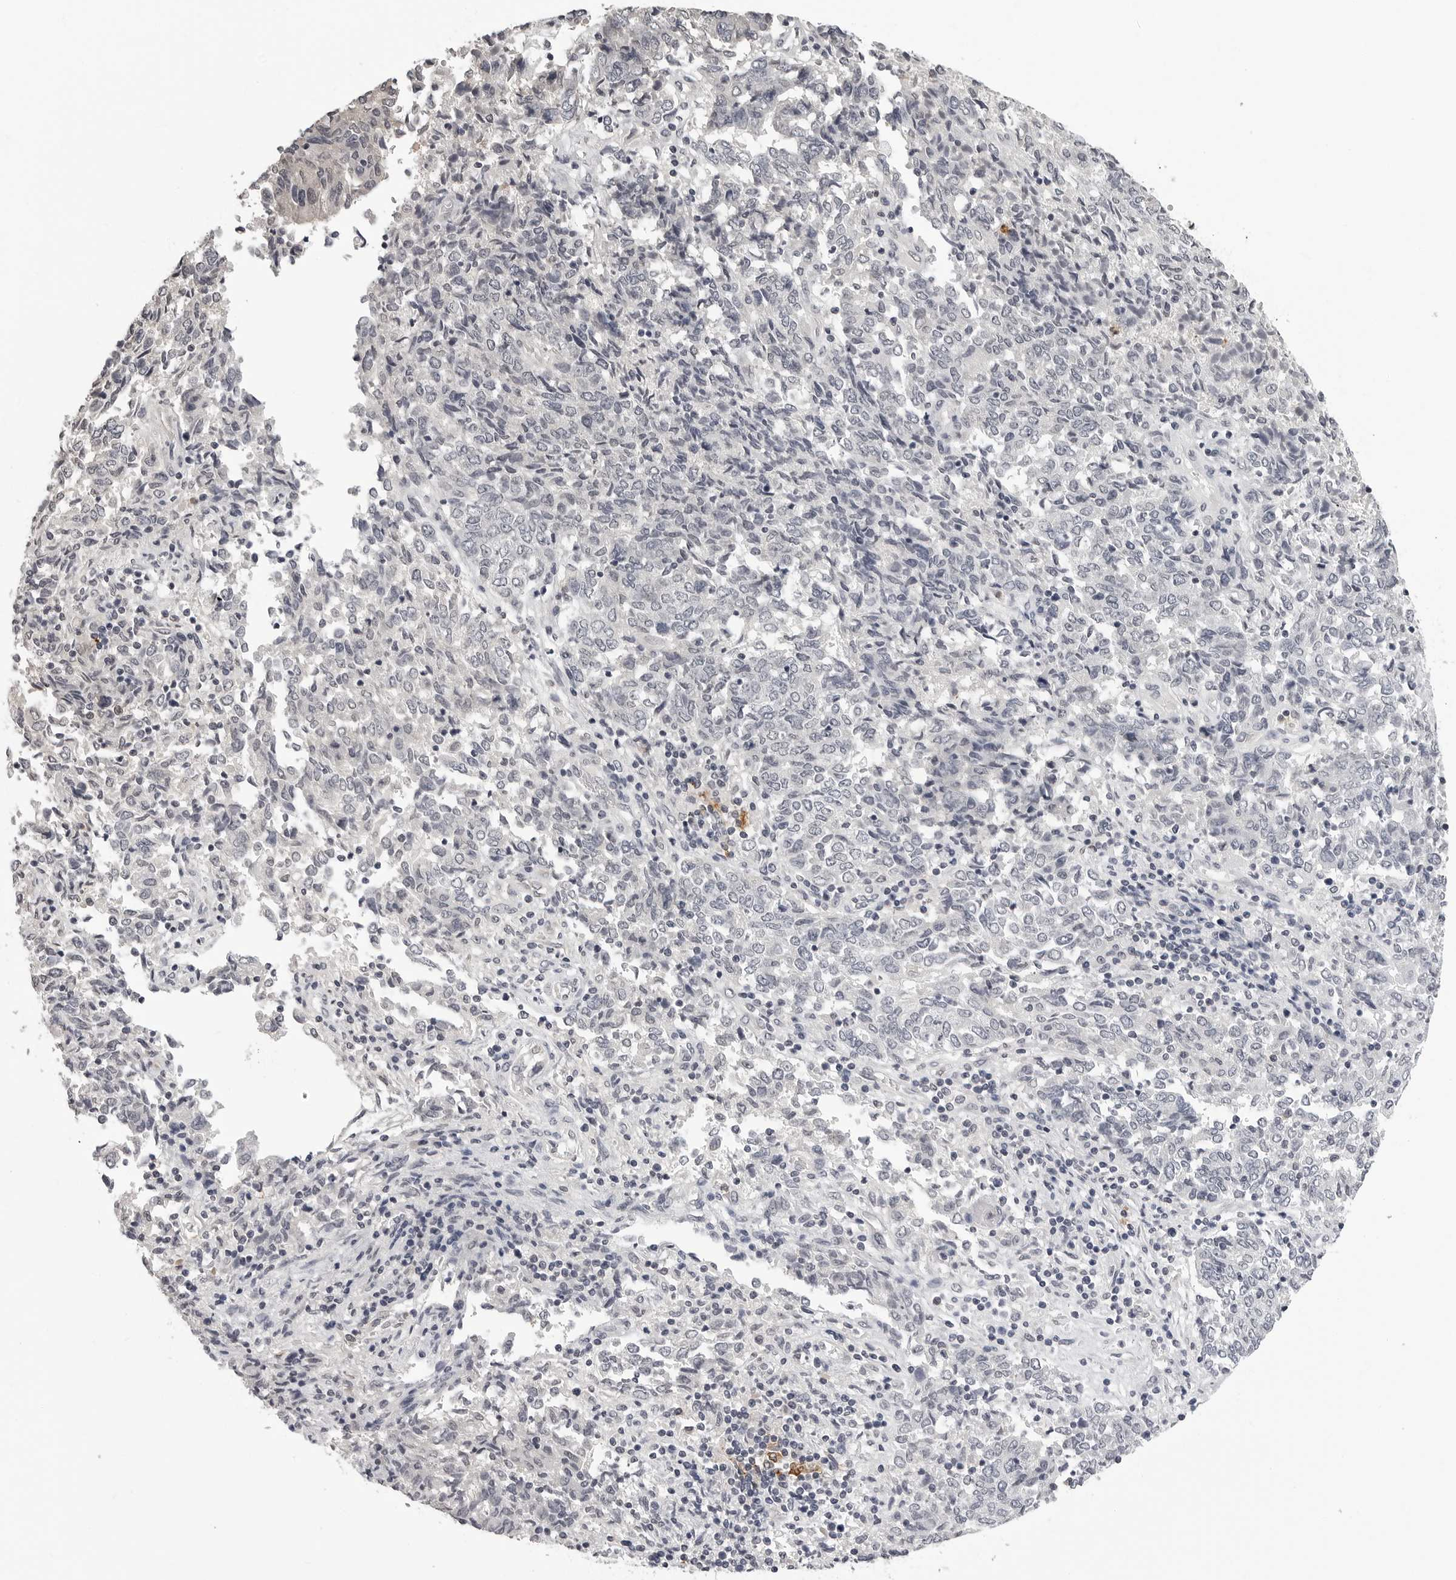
{"staining": {"intensity": "negative", "quantity": "none", "location": "none"}, "tissue": "endometrial cancer", "cell_type": "Tumor cells", "image_type": "cancer", "snomed": [{"axis": "morphology", "description": "Adenocarcinoma, NOS"}, {"axis": "topography", "description": "Endometrium"}], "caption": "Immunohistochemical staining of human endometrial cancer displays no significant staining in tumor cells.", "gene": "TRMT13", "patient": {"sex": "female", "age": 80}}